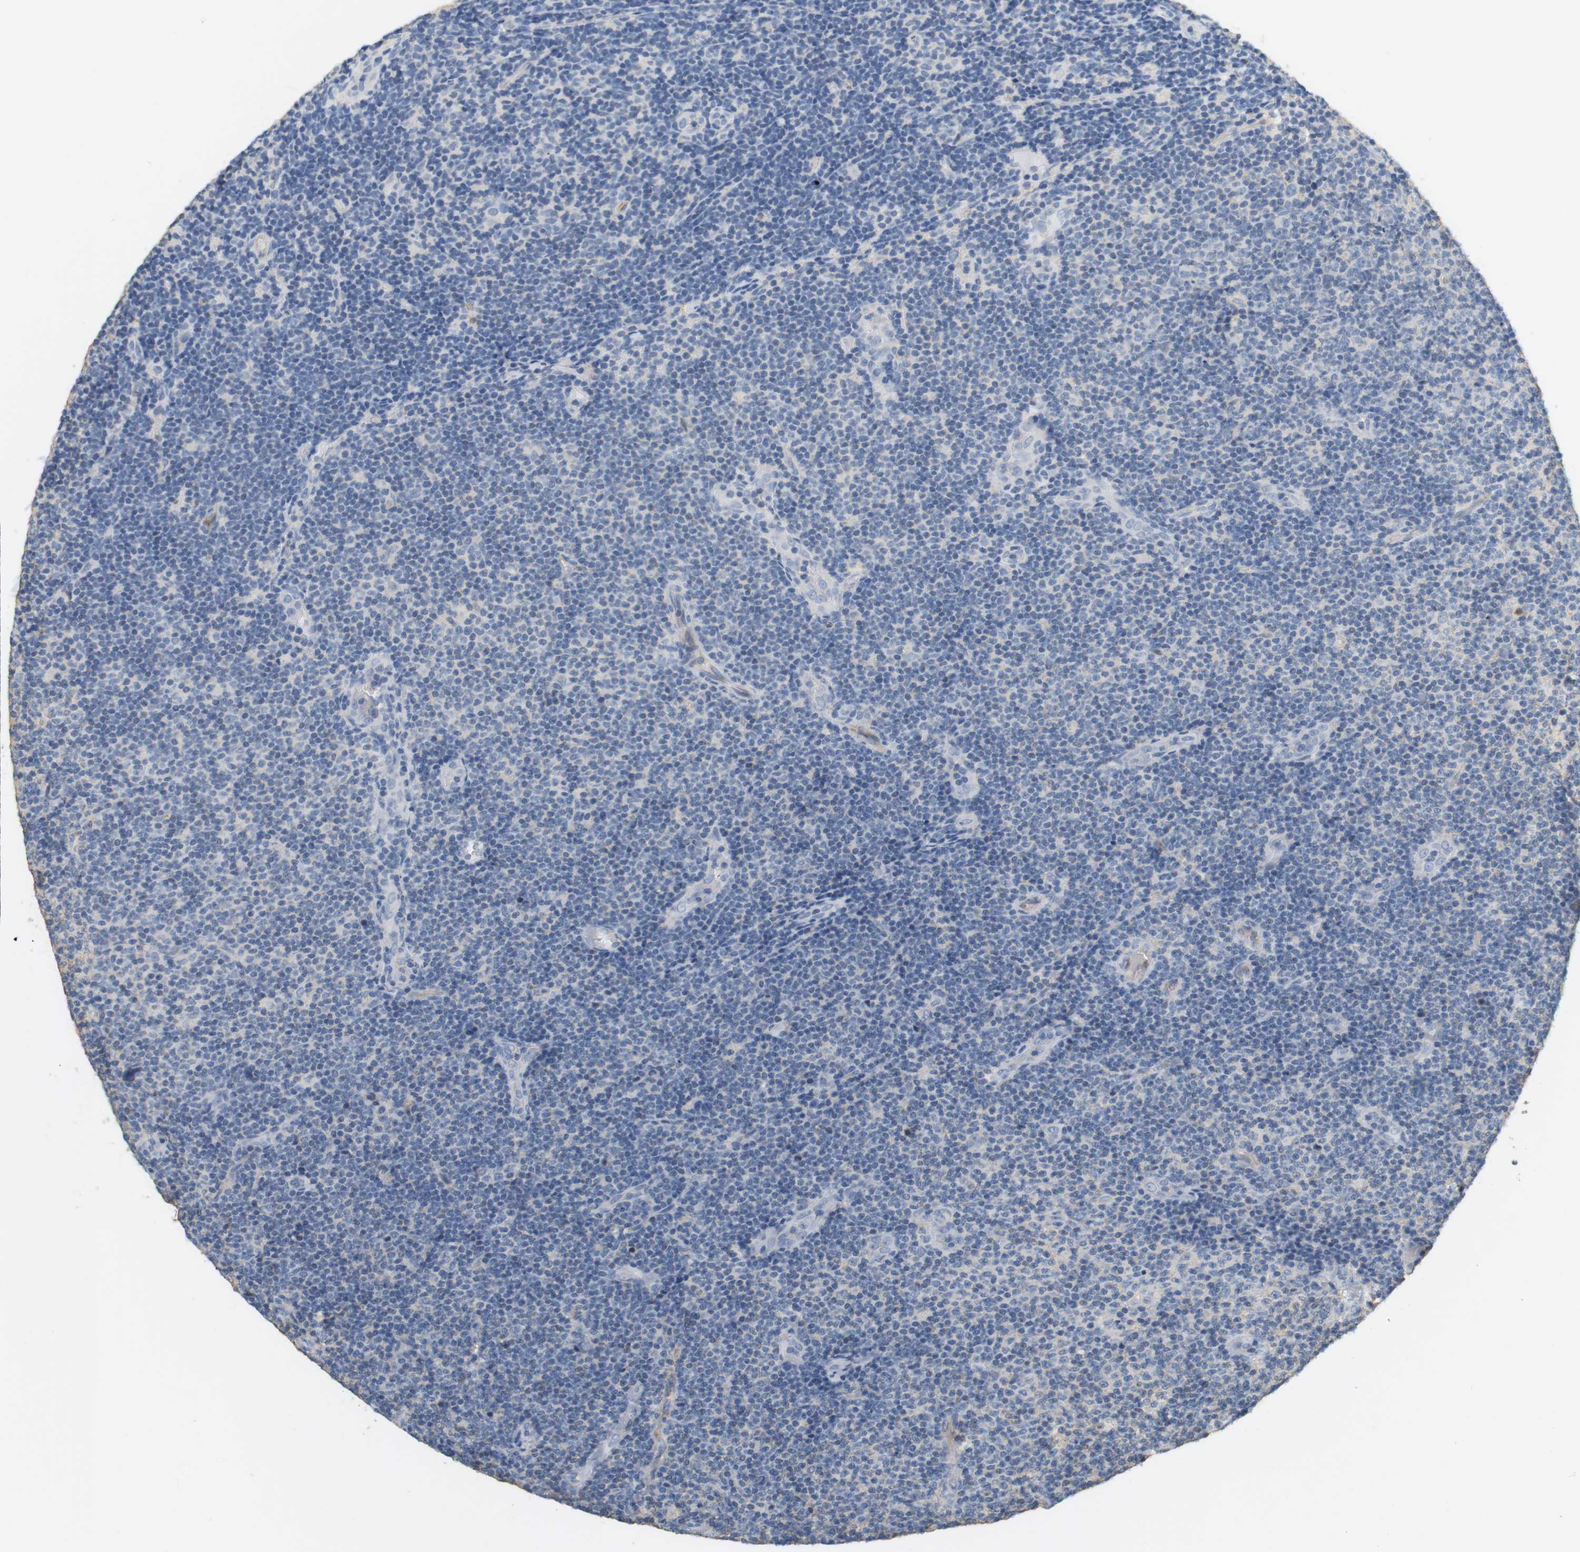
{"staining": {"intensity": "negative", "quantity": "none", "location": "none"}, "tissue": "lymphoma", "cell_type": "Tumor cells", "image_type": "cancer", "snomed": [{"axis": "morphology", "description": "Malignant lymphoma, non-Hodgkin's type, Low grade"}, {"axis": "topography", "description": "Lymph node"}], "caption": "High power microscopy photomicrograph of an immunohistochemistry (IHC) image of low-grade malignant lymphoma, non-Hodgkin's type, revealing no significant staining in tumor cells.", "gene": "OSR1", "patient": {"sex": "male", "age": 83}}